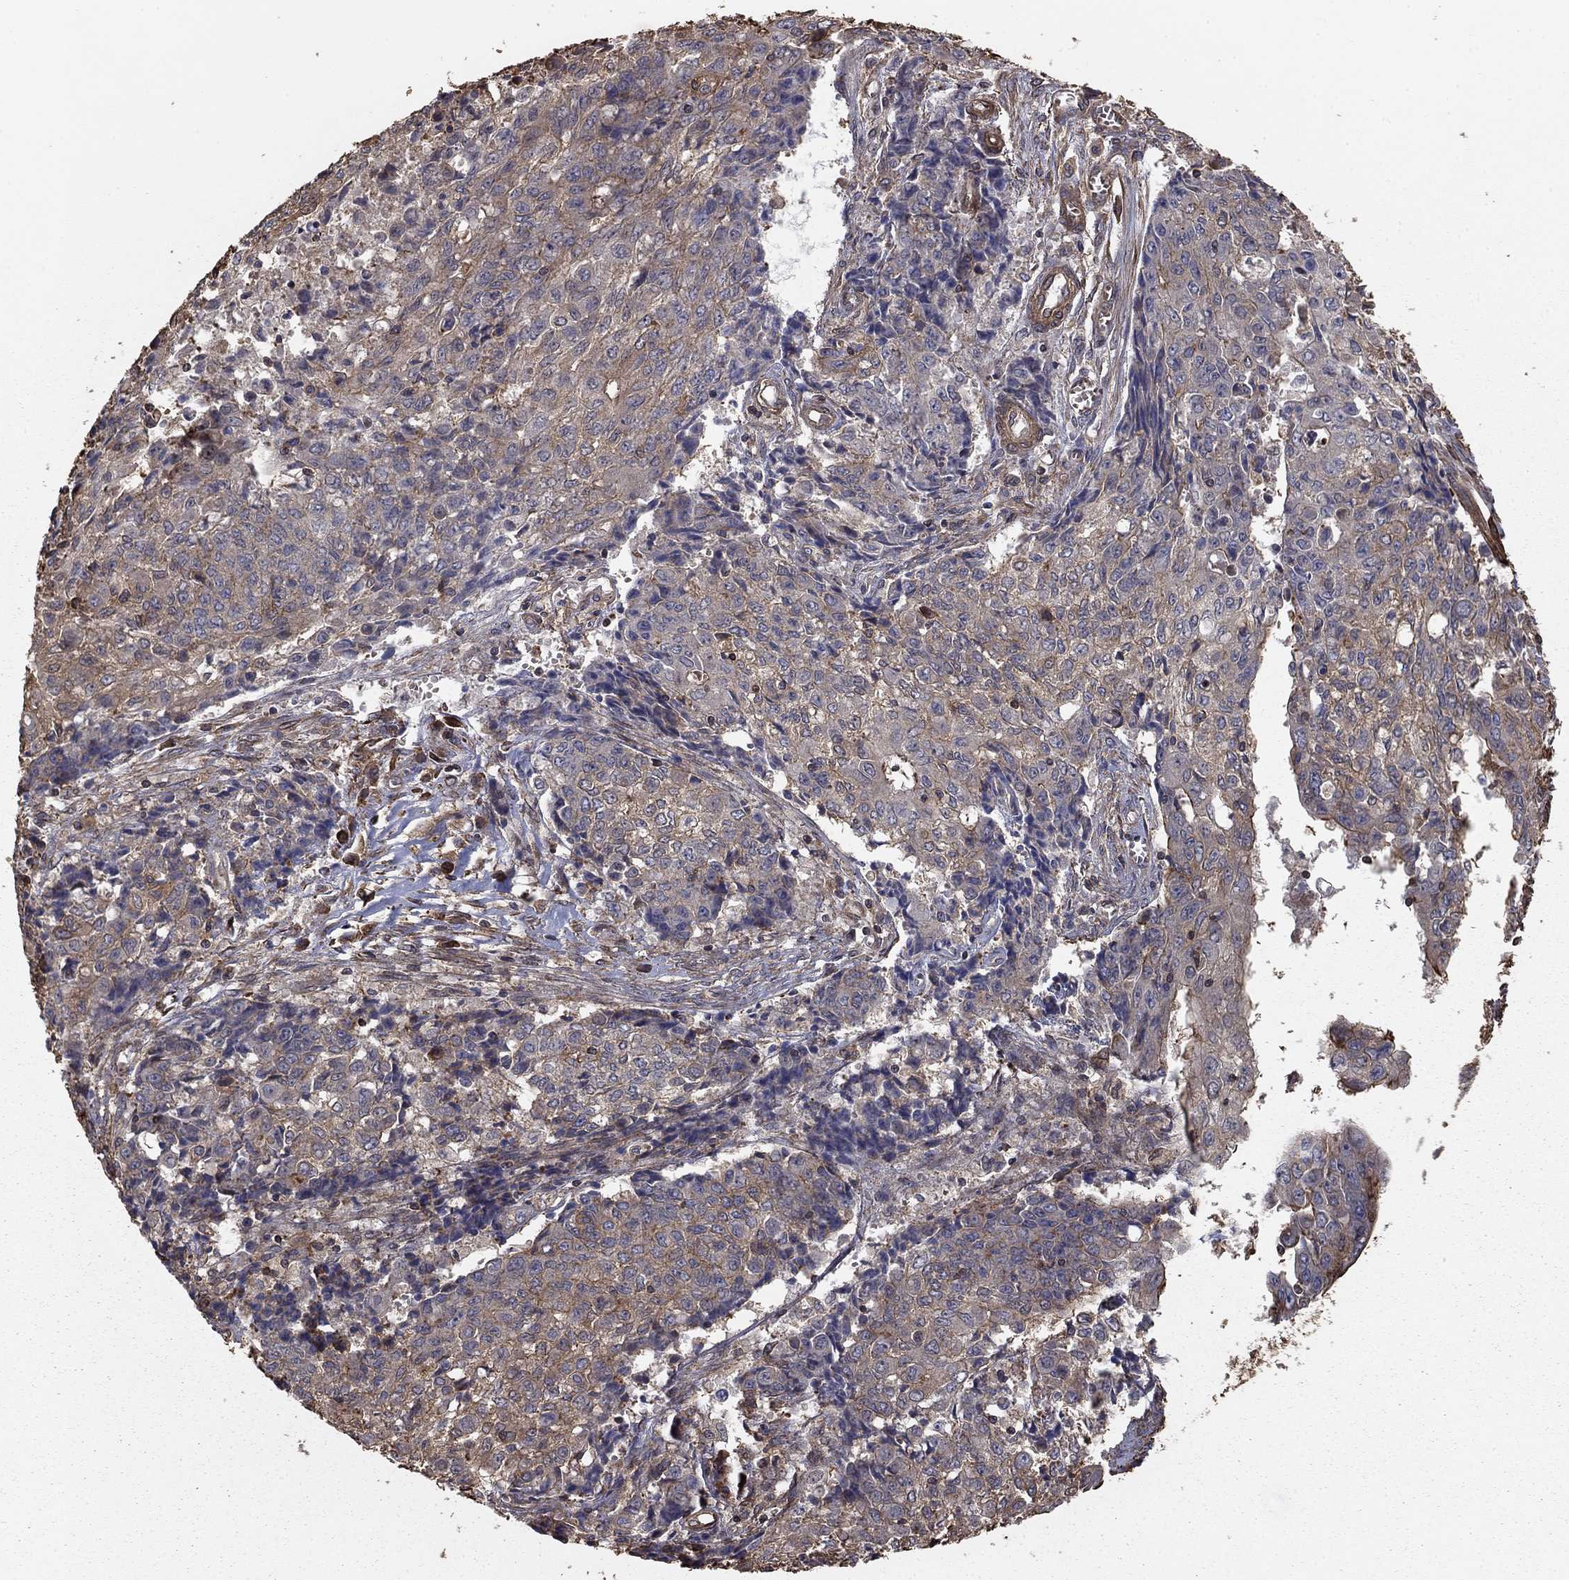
{"staining": {"intensity": "weak", "quantity": "<25%", "location": "cytoplasmic/membranous"}, "tissue": "ovarian cancer", "cell_type": "Tumor cells", "image_type": "cancer", "snomed": [{"axis": "morphology", "description": "Carcinoma, endometroid"}, {"axis": "topography", "description": "Ovary"}], "caption": "This is an immunohistochemistry image of human ovarian endometroid carcinoma. There is no staining in tumor cells.", "gene": "HABP4", "patient": {"sex": "female", "age": 42}}